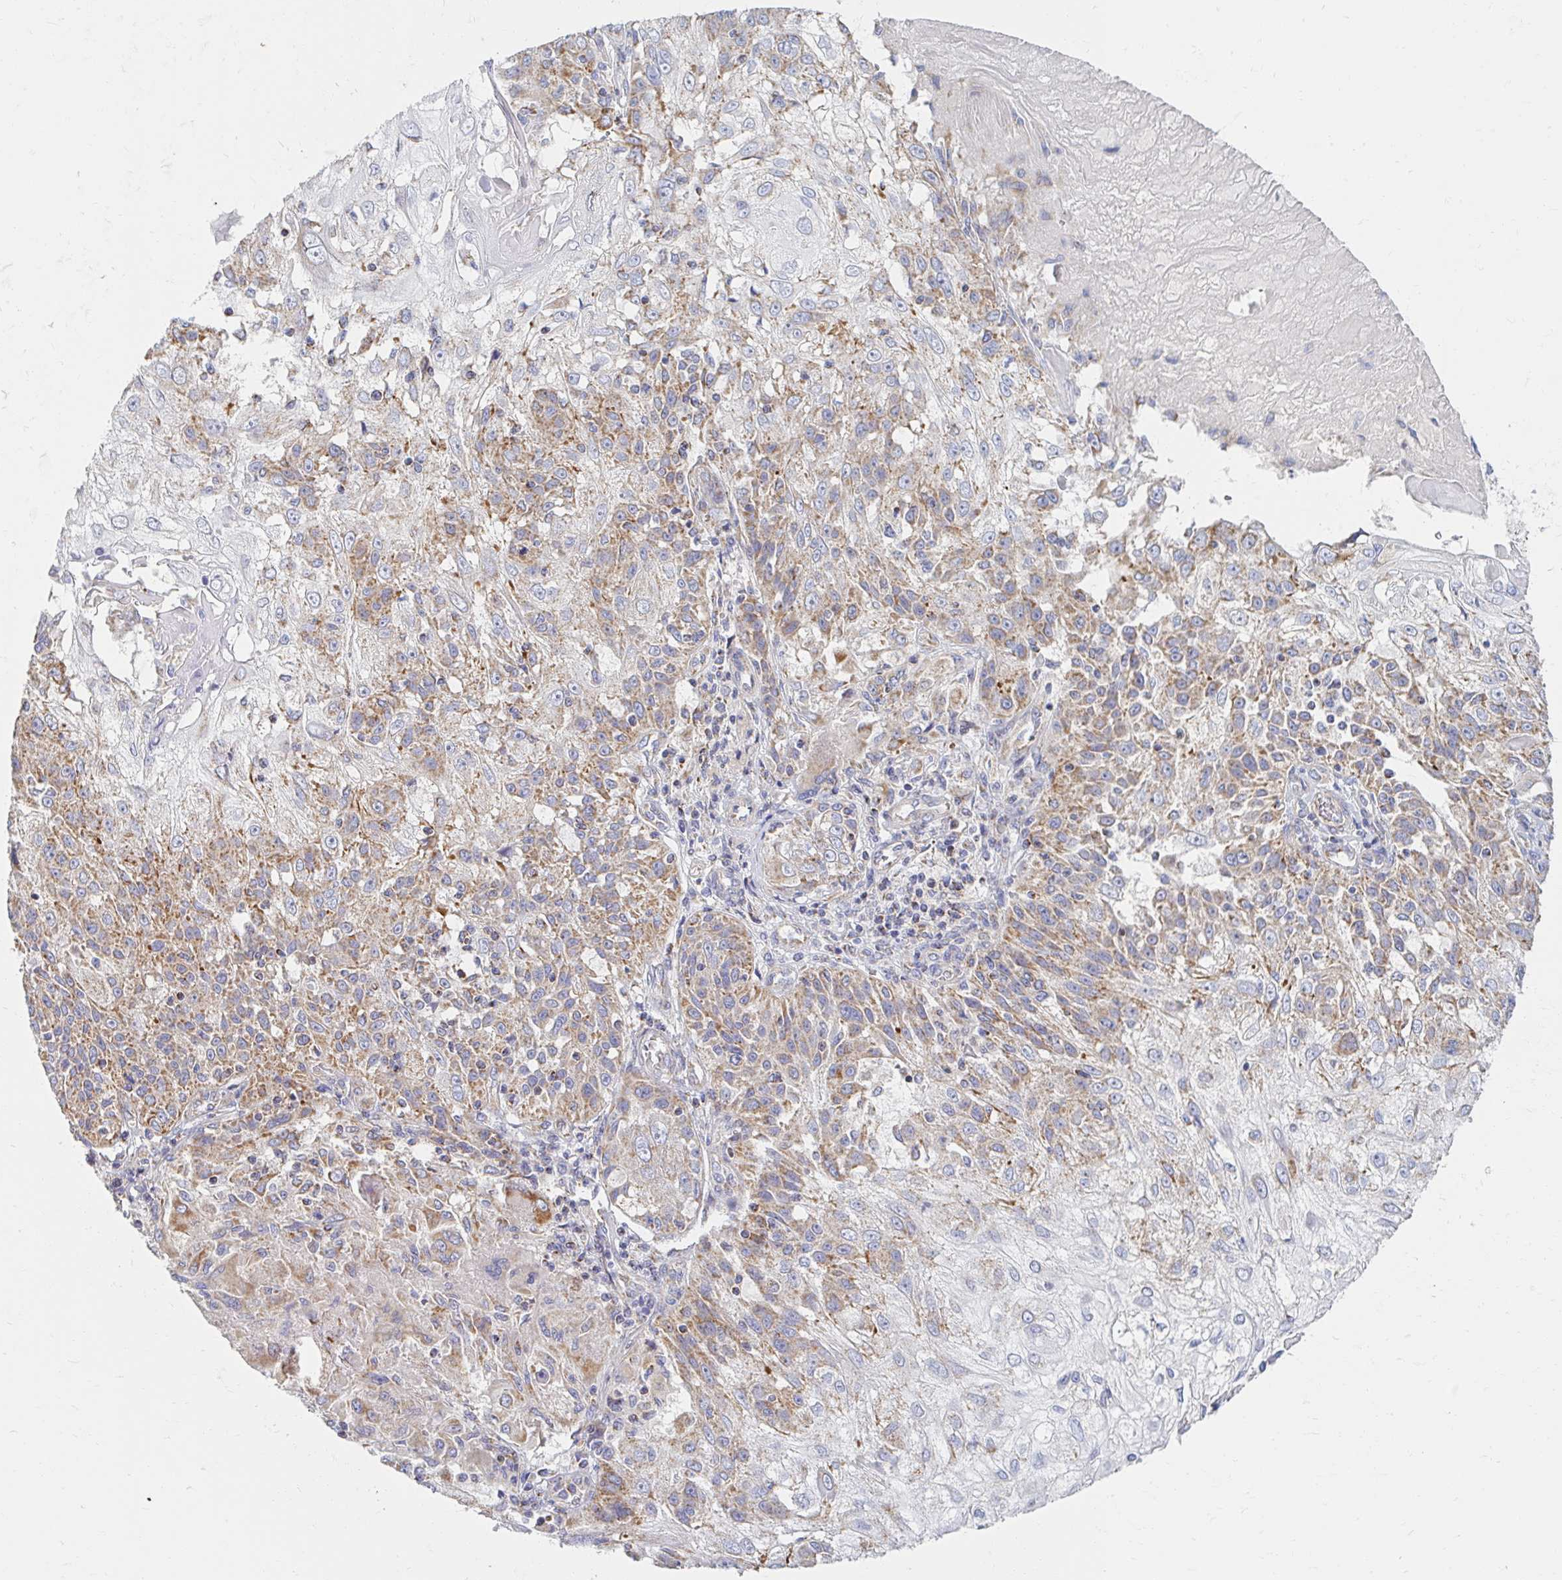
{"staining": {"intensity": "moderate", "quantity": ">75%", "location": "cytoplasmic/membranous"}, "tissue": "skin cancer", "cell_type": "Tumor cells", "image_type": "cancer", "snomed": [{"axis": "morphology", "description": "Normal tissue, NOS"}, {"axis": "morphology", "description": "Squamous cell carcinoma, NOS"}, {"axis": "topography", "description": "Skin"}], "caption": "Immunohistochemical staining of skin cancer (squamous cell carcinoma) exhibits medium levels of moderate cytoplasmic/membranous protein staining in approximately >75% of tumor cells.", "gene": "MAVS", "patient": {"sex": "female", "age": 83}}